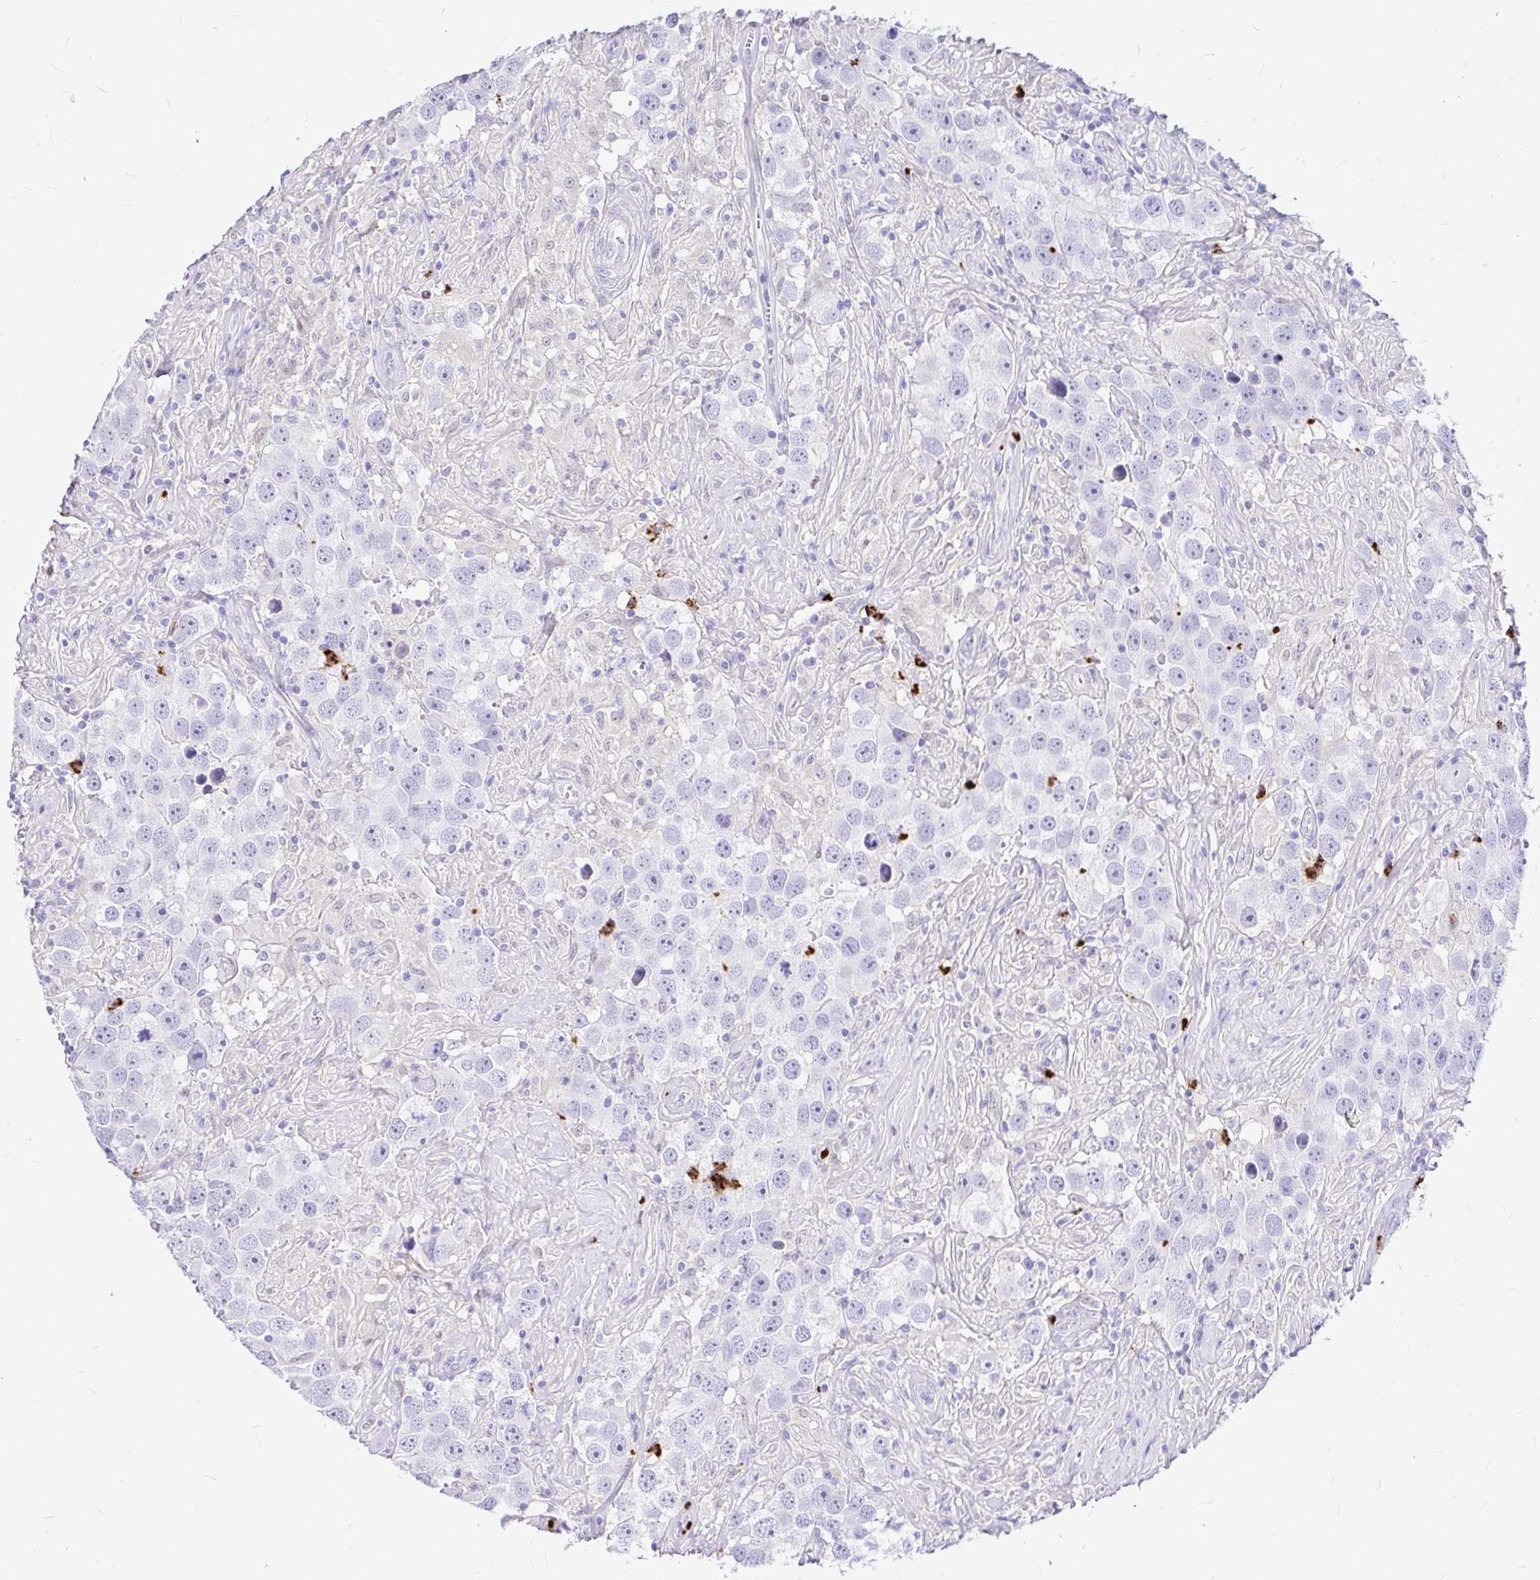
{"staining": {"intensity": "negative", "quantity": "none", "location": "none"}, "tissue": "testis cancer", "cell_type": "Tumor cells", "image_type": "cancer", "snomed": [{"axis": "morphology", "description": "Seminoma, NOS"}, {"axis": "topography", "description": "Testis"}], "caption": "The photomicrograph demonstrates no significant staining in tumor cells of testis cancer (seminoma).", "gene": "CLEC1B", "patient": {"sex": "male", "age": 49}}